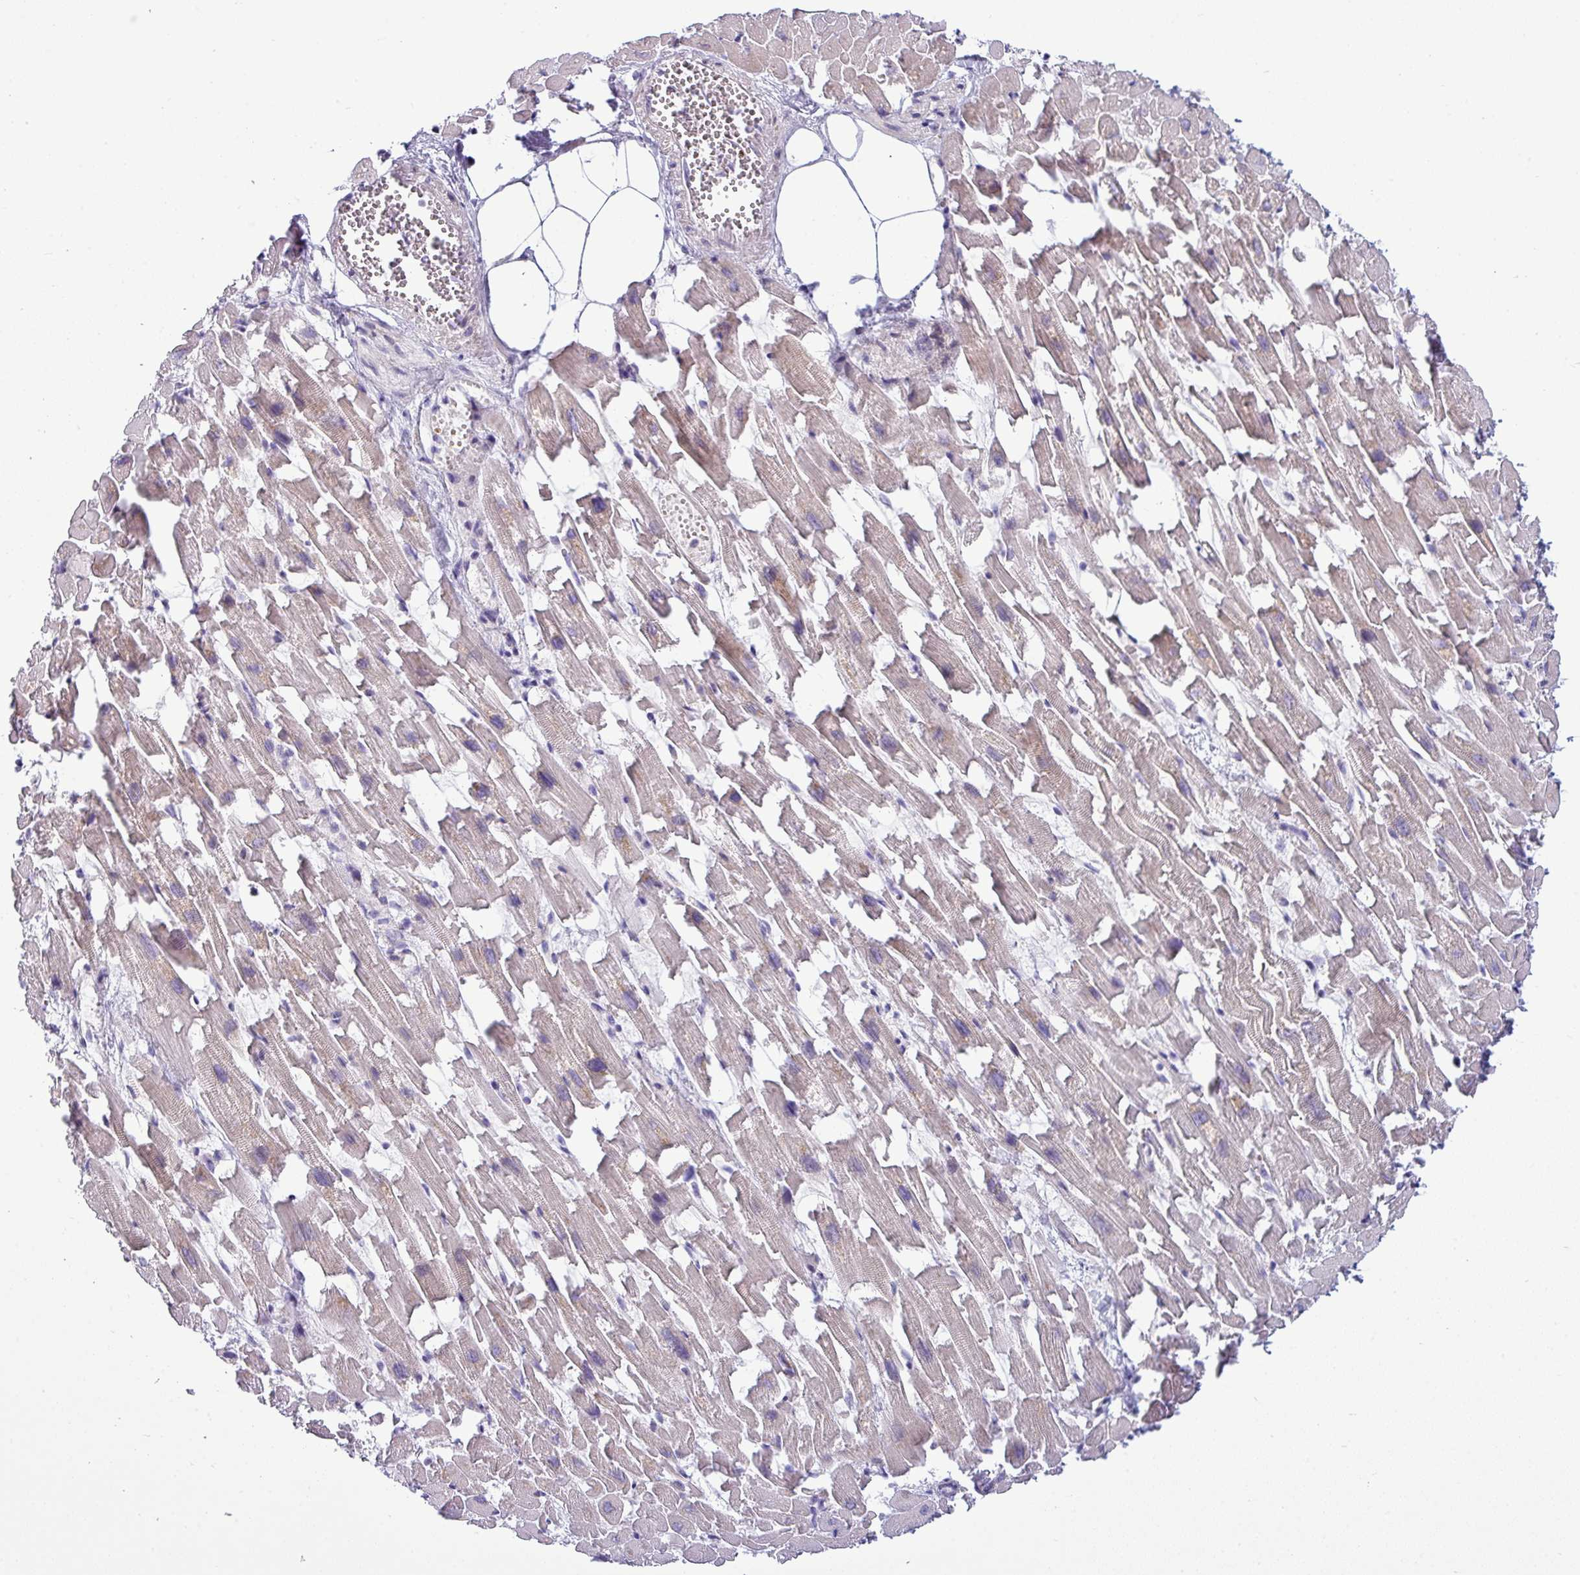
{"staining": {"intensity": "moderate", "quantity": ">75%", "location": "cytoplasmic/membranous,nuclear"}, "tissue": "heart muscle", "cell_type": "Cardiomyocytes", "image_type": "normal", "snomed": [{"axis": "morphology", "description": "Normal tissue, NOS"}, {"axis": "topography", "description": "Heart"}], "caption": "Immunohistochemistry histopathology image of normal human heart muscle stained for a protein (brown), which displays medium levels of moderate cytoplasmic/membranous,nuclear staining in about >75% of cardiomyocytes.", "gene": "ACAP3", "patient": {"sex": "female", "age": 64}}